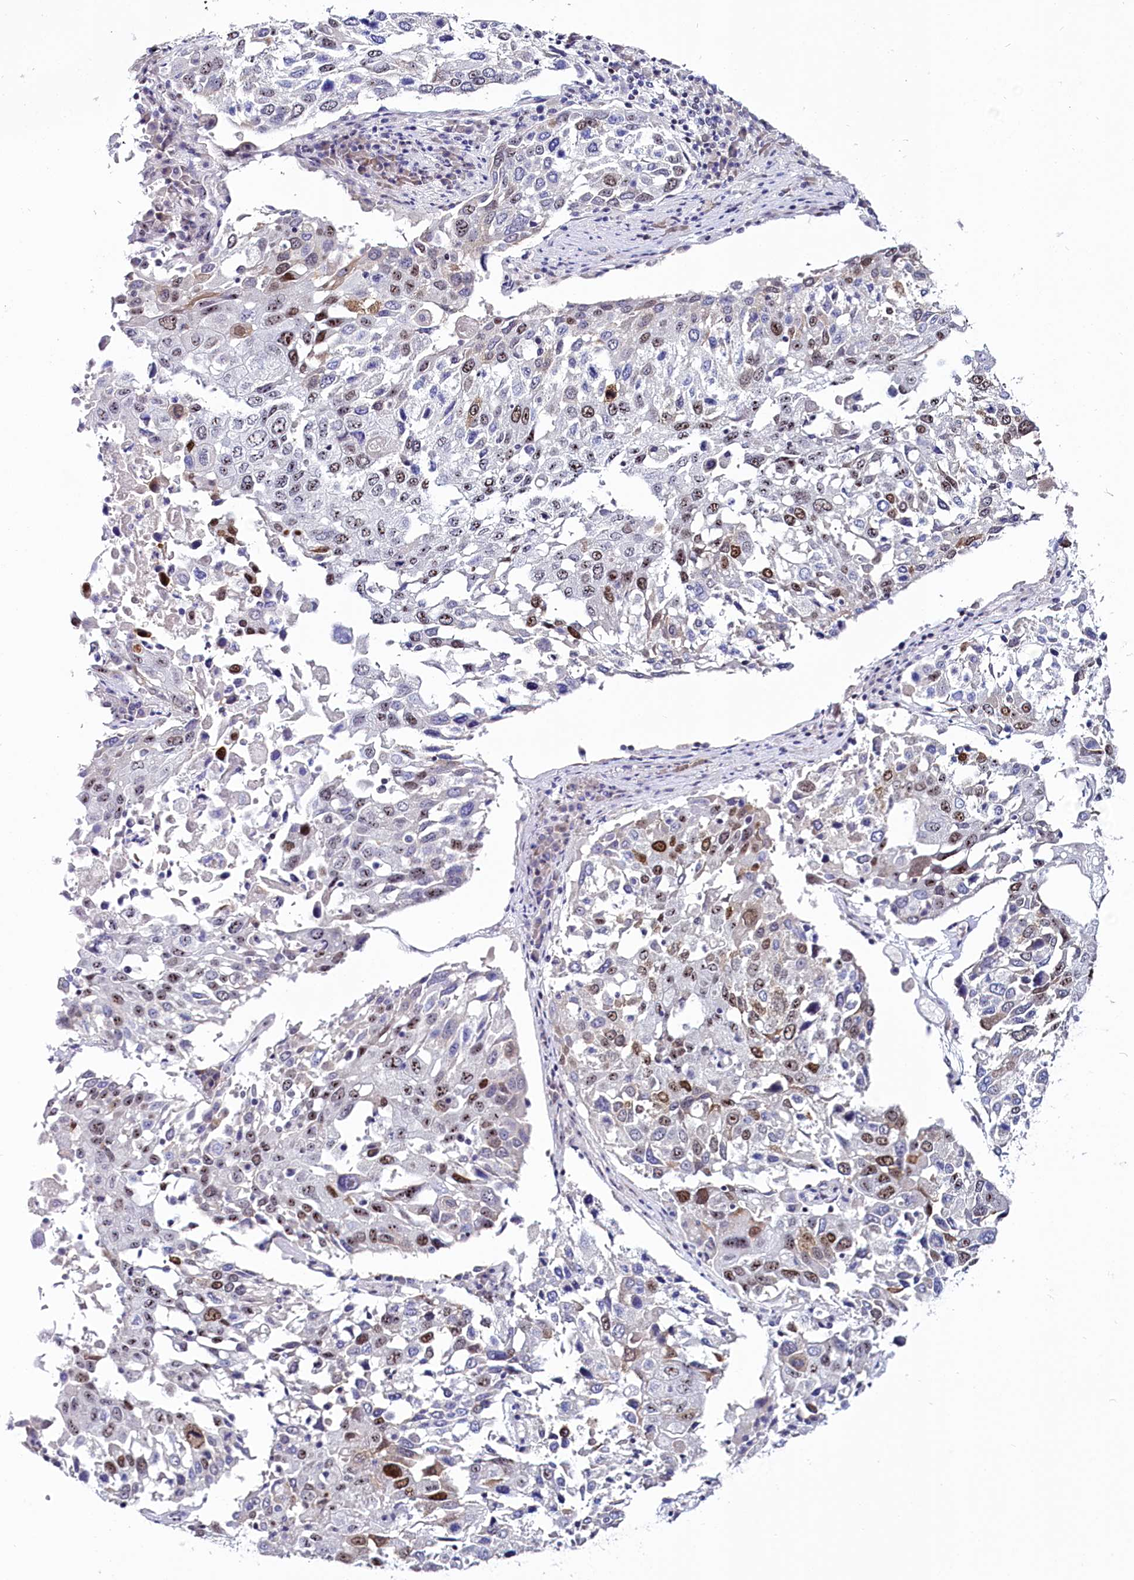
{"staining": {"intensity": "moderate", "quantity": "25%-75%", "location": "nuclear"}, "tissue": "lung cancer", "cell_type": "Tumor cells", "image_type": "cancer", "snomed": [{"axis": "morphology", "description": "Squamous cell carcinoma, NOS"}, {"axis": "topography", "description": "Lung"}], "caption": "This photomicrograph shows IHC staining of lung cancer (squamous cell carcinoma), with medium moderate nuclear staining in approximately 25%-75% of tumor cells.", "gene": "TCOF1", "patient": {"sex": "male", "age": 65}}